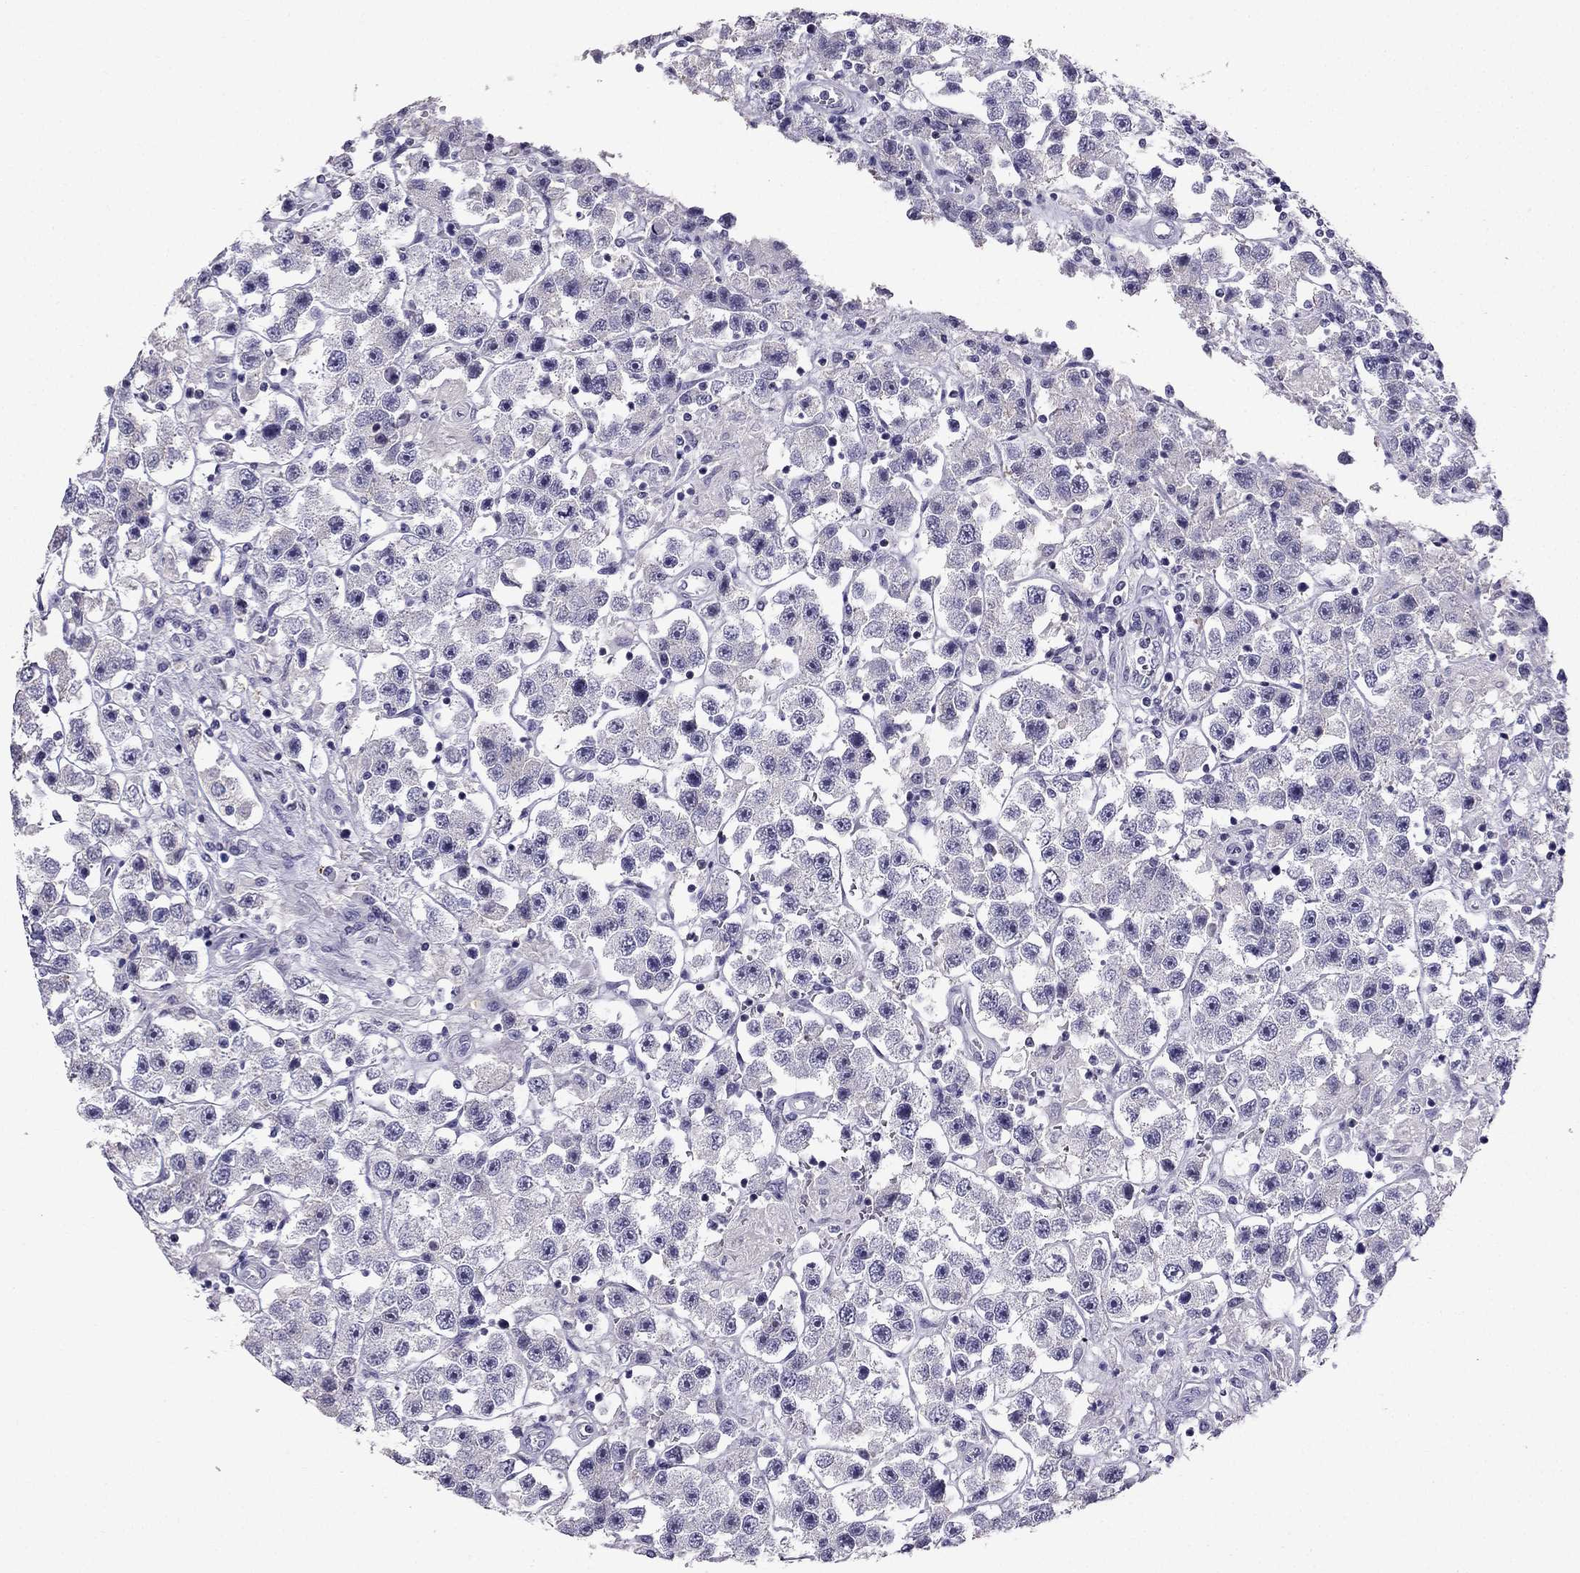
{"staining": {"intensity": "negative", "quantity": "none", "location": "none"}, "tissue": "testis cancer", "cell_type": "Tumor cells", "image_type": "cancer", "snomed": [{"axis": "morphology", "description": "Seminoma, NOS"}, {"axis": "topography", "description": "Testis"}], "caption": "IHC histopathology image of neoplastic tissue: human testis seminoma stained with DAB (3,3'-diaminobenzidine) shows no significant protein staining in tumor cells.", "gene": "LMTK3", "patient": {"sex": "male", "age": 45}}